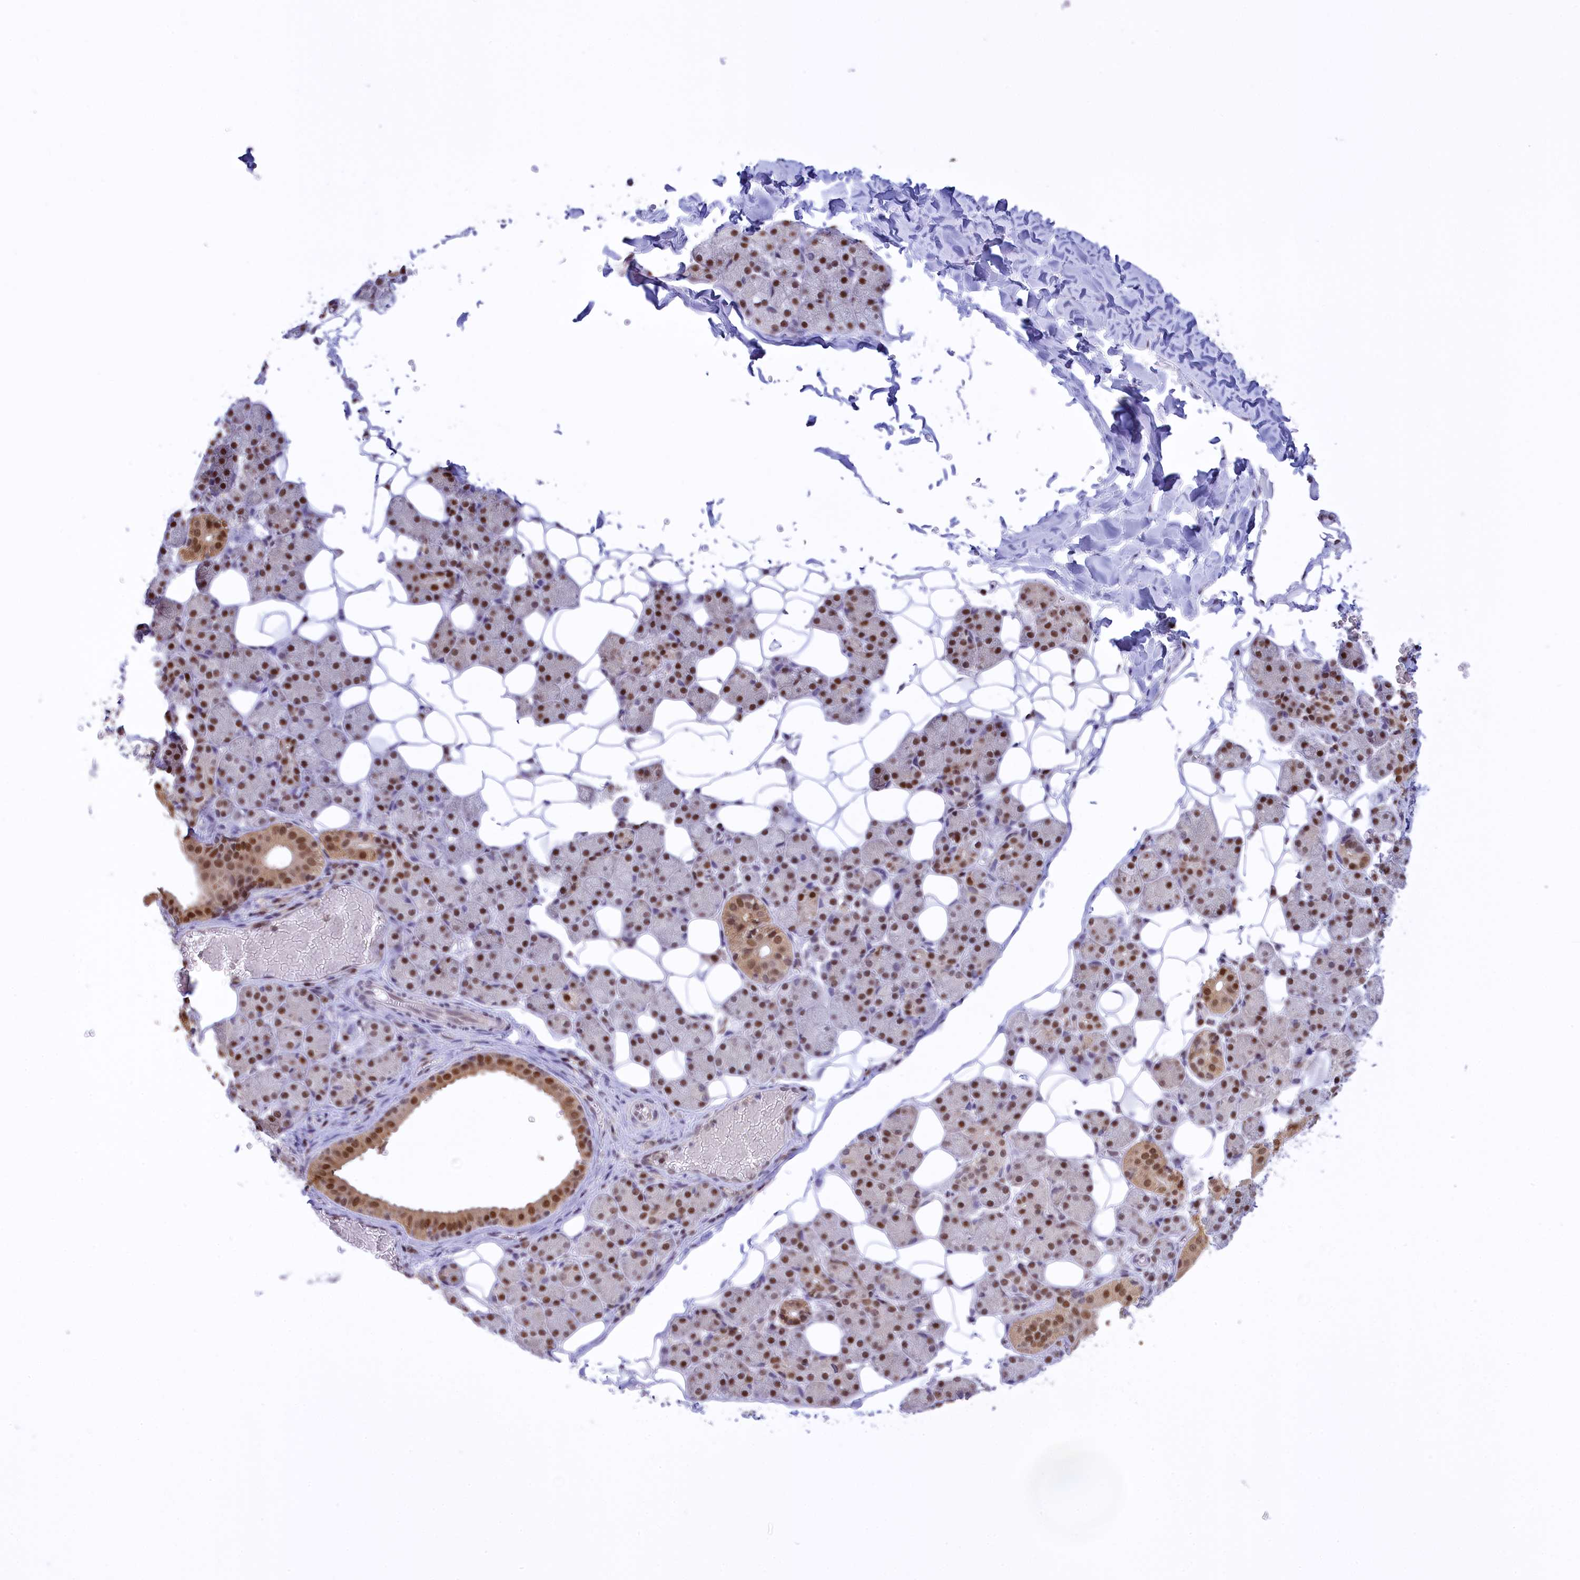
{"staining": {"intensity": "moderate", "quantity": "25%-75%", "location": "cytoplasmic/membranous,nuclear"}, "tissue": "salivary gland", "cell_type": "Glandular cells", "image_type": "normal", "snomed": [{"axis": "morphology", "description": "Normal tissue, NOS"}, {"axis": "topography", "description": "Salivary gland"}], "caption": "Approximately 25%-75% of glandular cells in unremarkable human salivary gland display moderate cytoplasmic/membranous,nuclear protein expression as visualized by brown immunohistochemical staining.", "gene": "IZUMO2", "patient": {"sex": "female", "age": 33}}